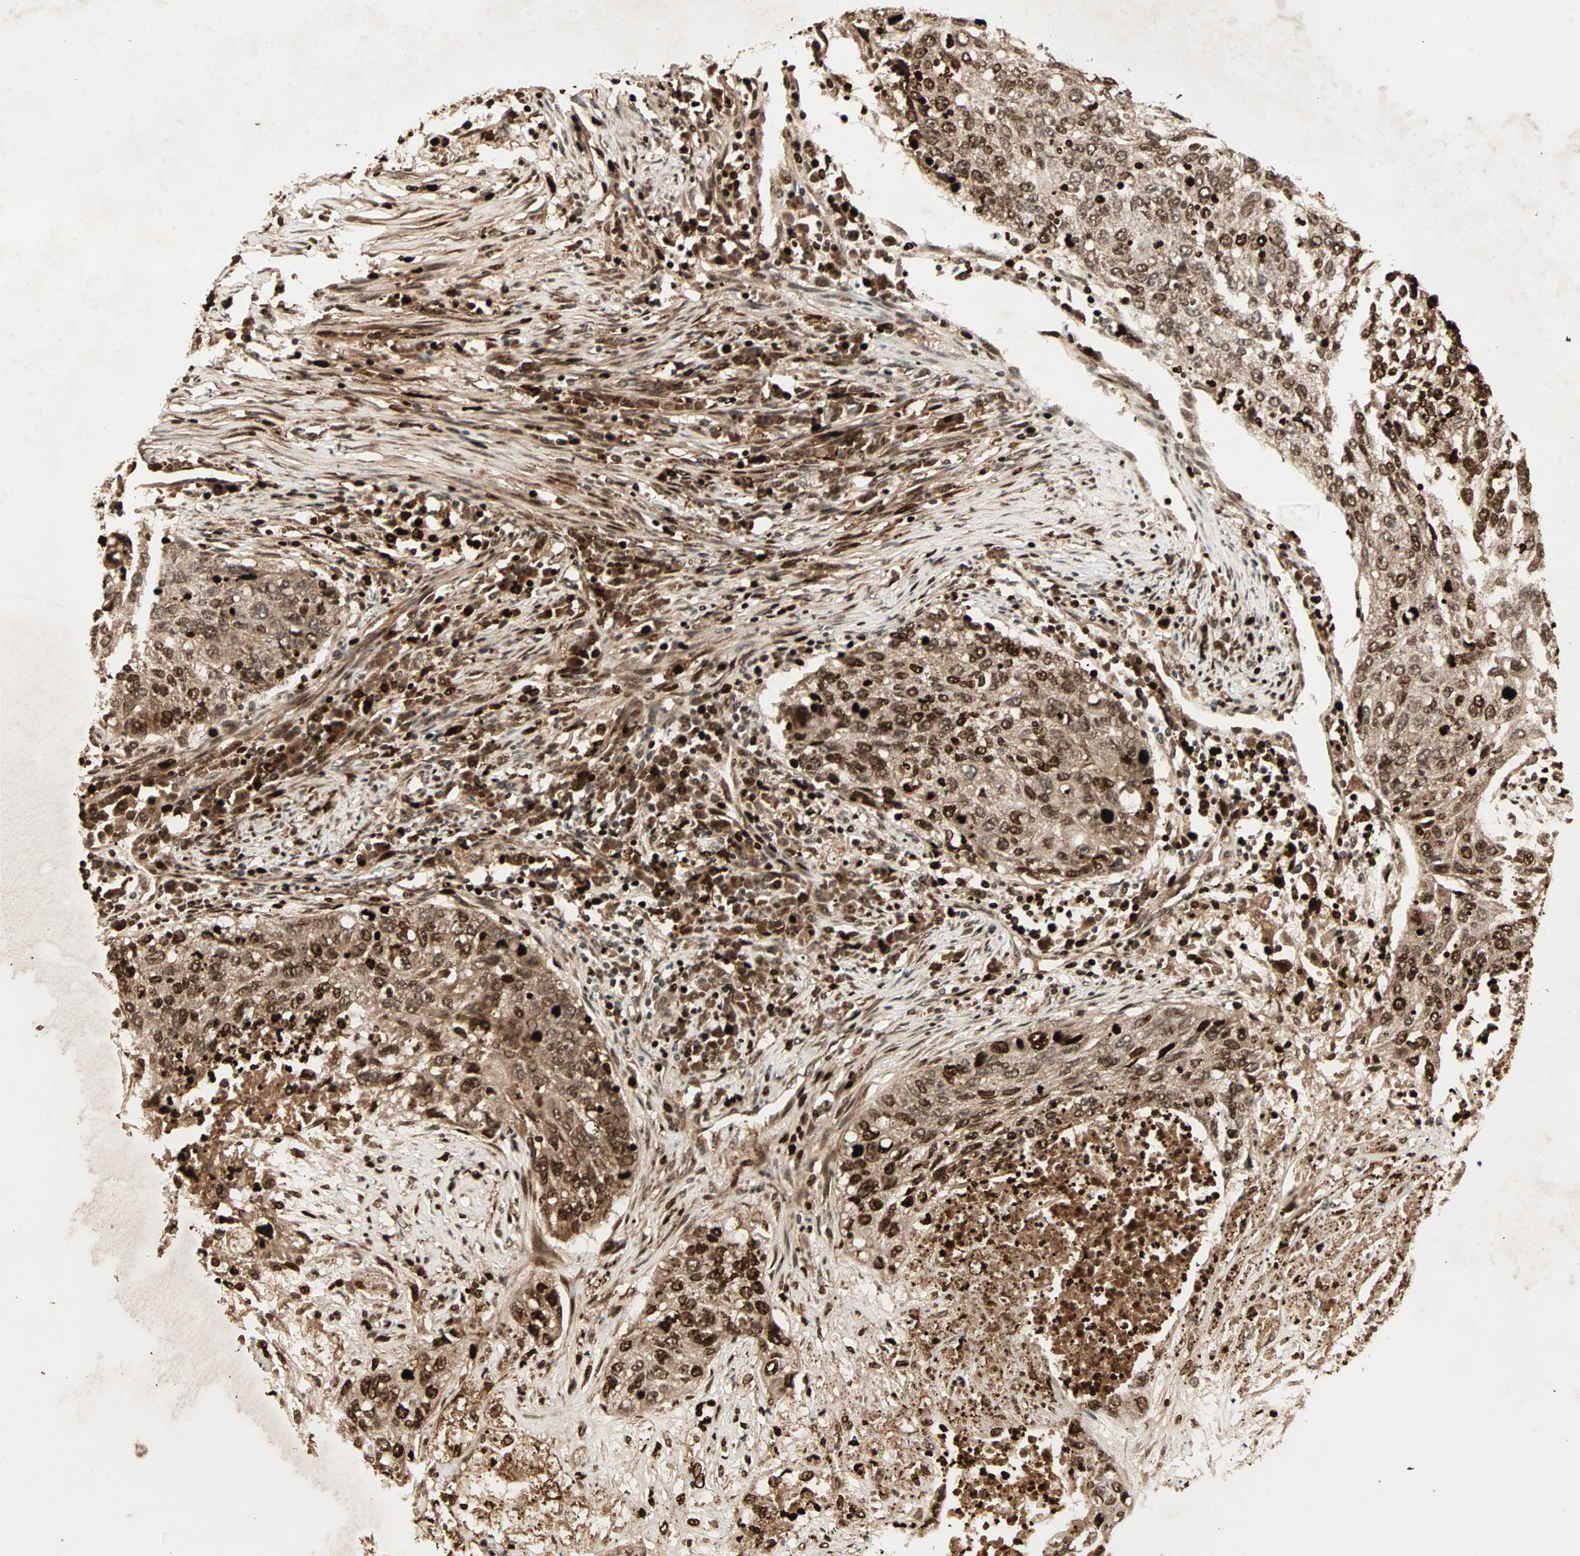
{"staining": {"intensity": "strong", "quantity": ">75%", "location": "cytoplasmic/membranous,nuclear"}, "tissue": "lung cancer", "cell_type": "Tumor cells", "image_type": "cancer", "snomed": [{"axis": "morphology", "description": "Squamous cell carcinoma, NOS"}, {"axis": "topography", "description": "Lung"}], "caption": "Squamous cell carcinoma (lung) stained with immunohistochemistry exhibits strong cytoplasmic/membranous and nuclear staining in approximately >75% of tumor cells. The protein is stained brown, and the nuclei are stained in blue (DAB (3,3'-diaminobenzidine) IHC with brightfield microscopy, high magnification).", "gene": "RFFL", "patient": {"sex": "female", "age": 63}}